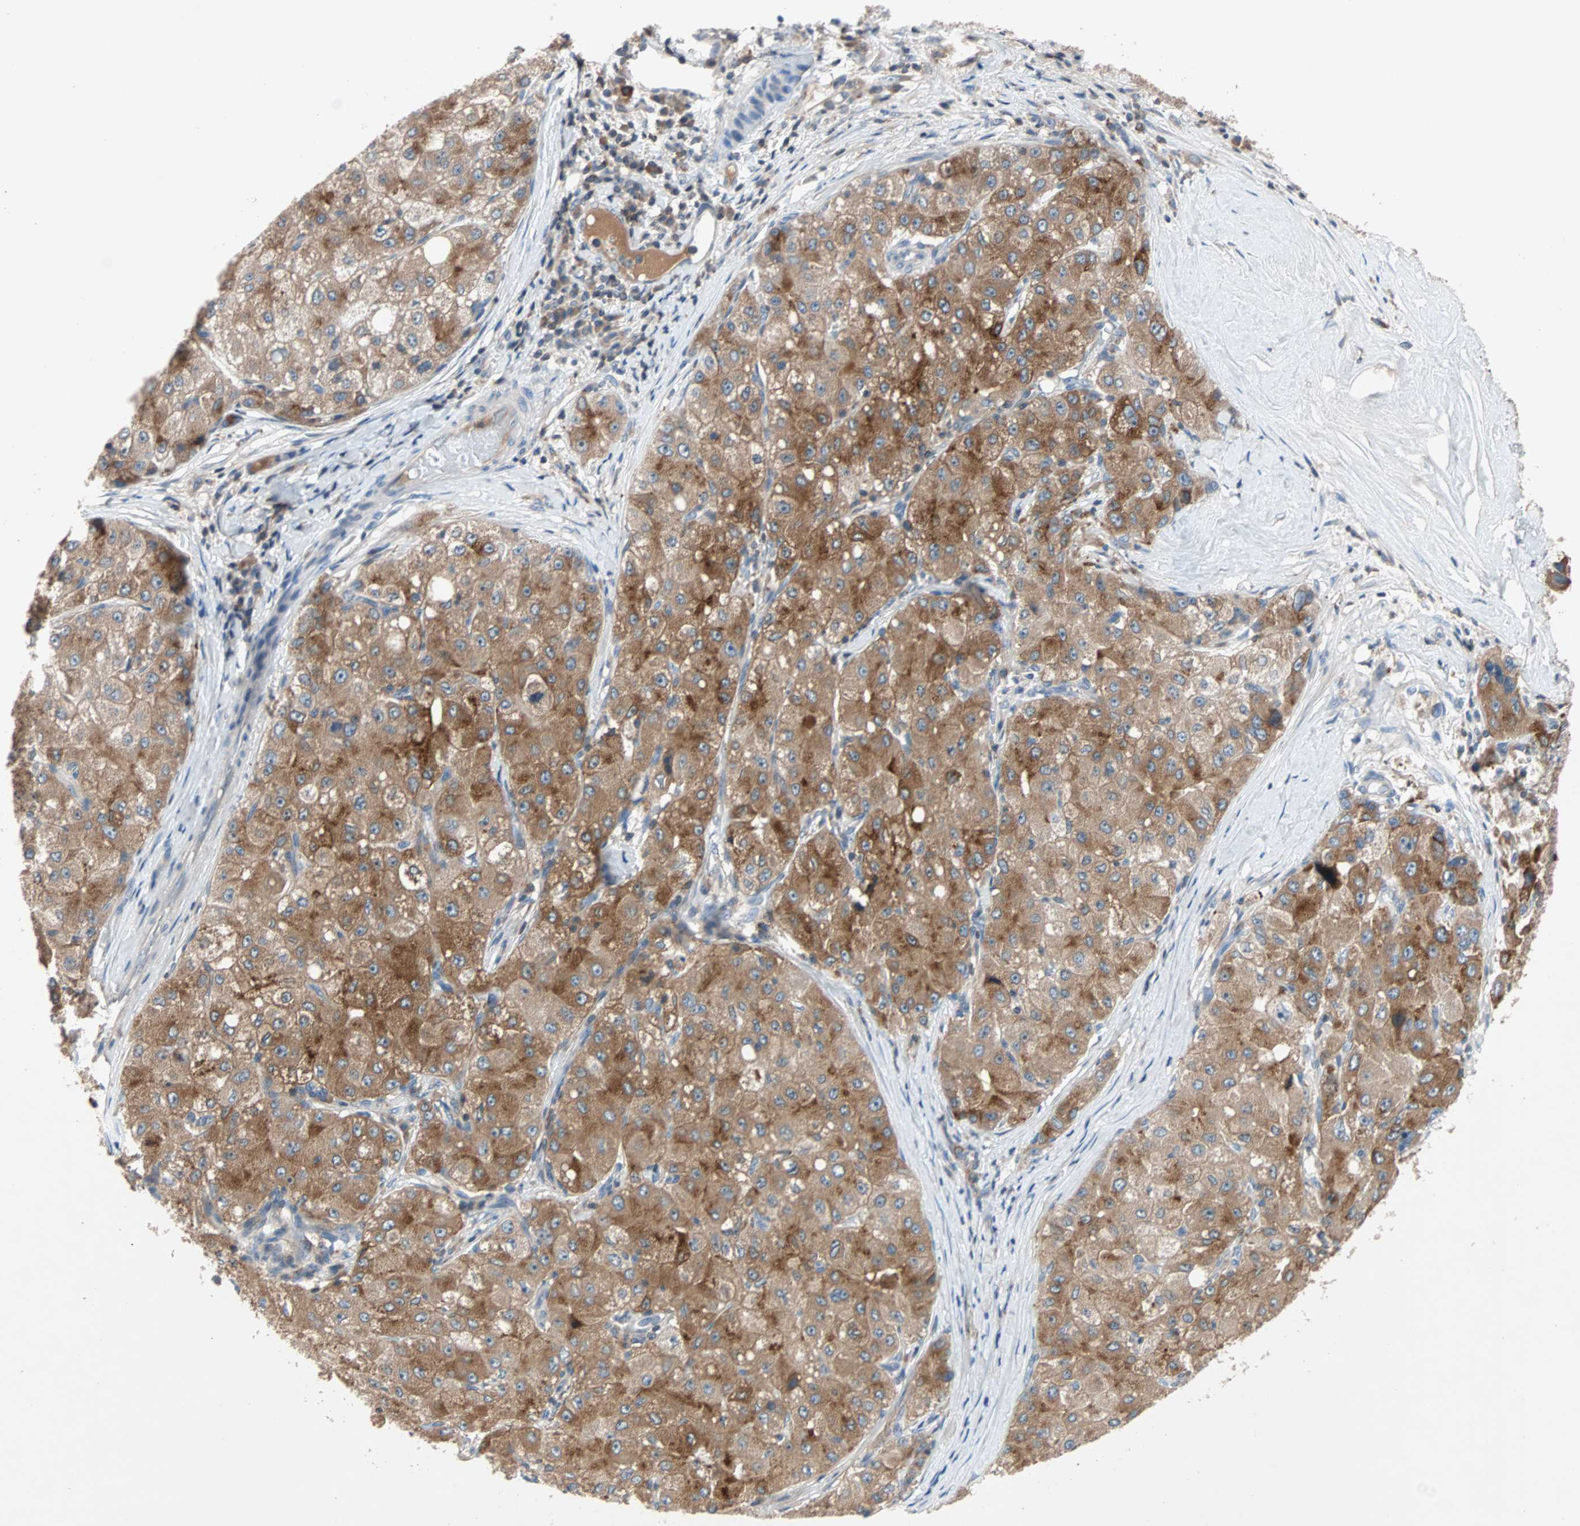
{"staining": {"intensity": "strong", "quantity": ">75%", "location": "cytoplasmic/membranous"}, "tissue": "liver cancer", "cell_type": "Tumor cells", "image_type": "cancer", "snomed": [{"axis": "morphology", "description": "Carcinoma, Hepatocellular, NOS"}, {"axis": "topography", "description": "Liver"}], "caption": "Liver cancer (hepatocellular carcinoma) stained with a brown dye exhibits strong cytoplasmic/membranous positive expression in about >75% of tumor cells.", "gene": "MAP4K1", "patient": {"sex": "male", "age": 80}}